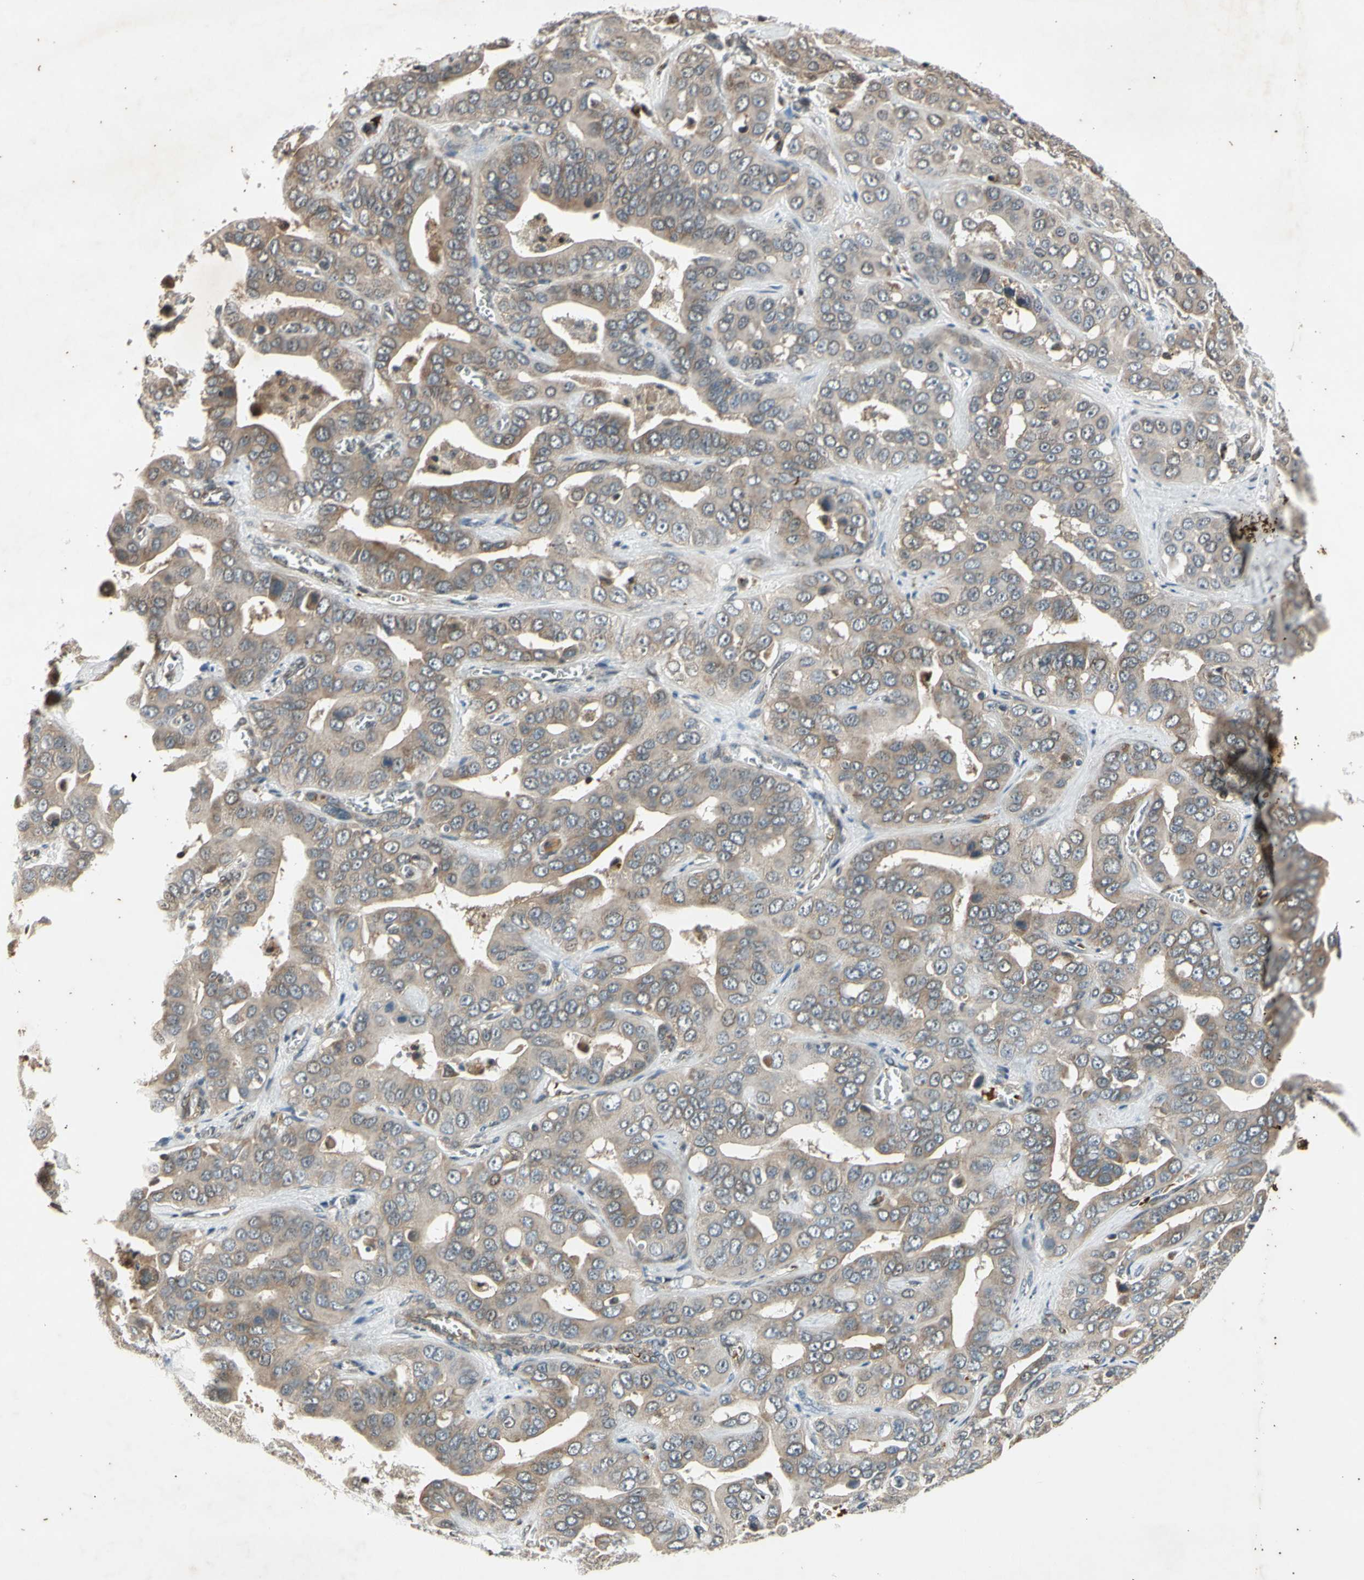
{"staining": {"intensity": "weak", "quantity": ">75%", "location": "cytoplasmic/membranous"}, "tissue": "liver cancer", "cell_type": "Tumor cells", "image_type": "cancer", "snomed": [{"axis": "morphology", "description": "Cholangiocarcinoma"}, {"axis": "topography", "description": "Liver"}], "caption": "Human liver cholangiocarcinoma stained with a protein marker shows weak staining in tumor cells.", "gene": "EFNB2", "patient": {"sex": "female", "age": 52}}